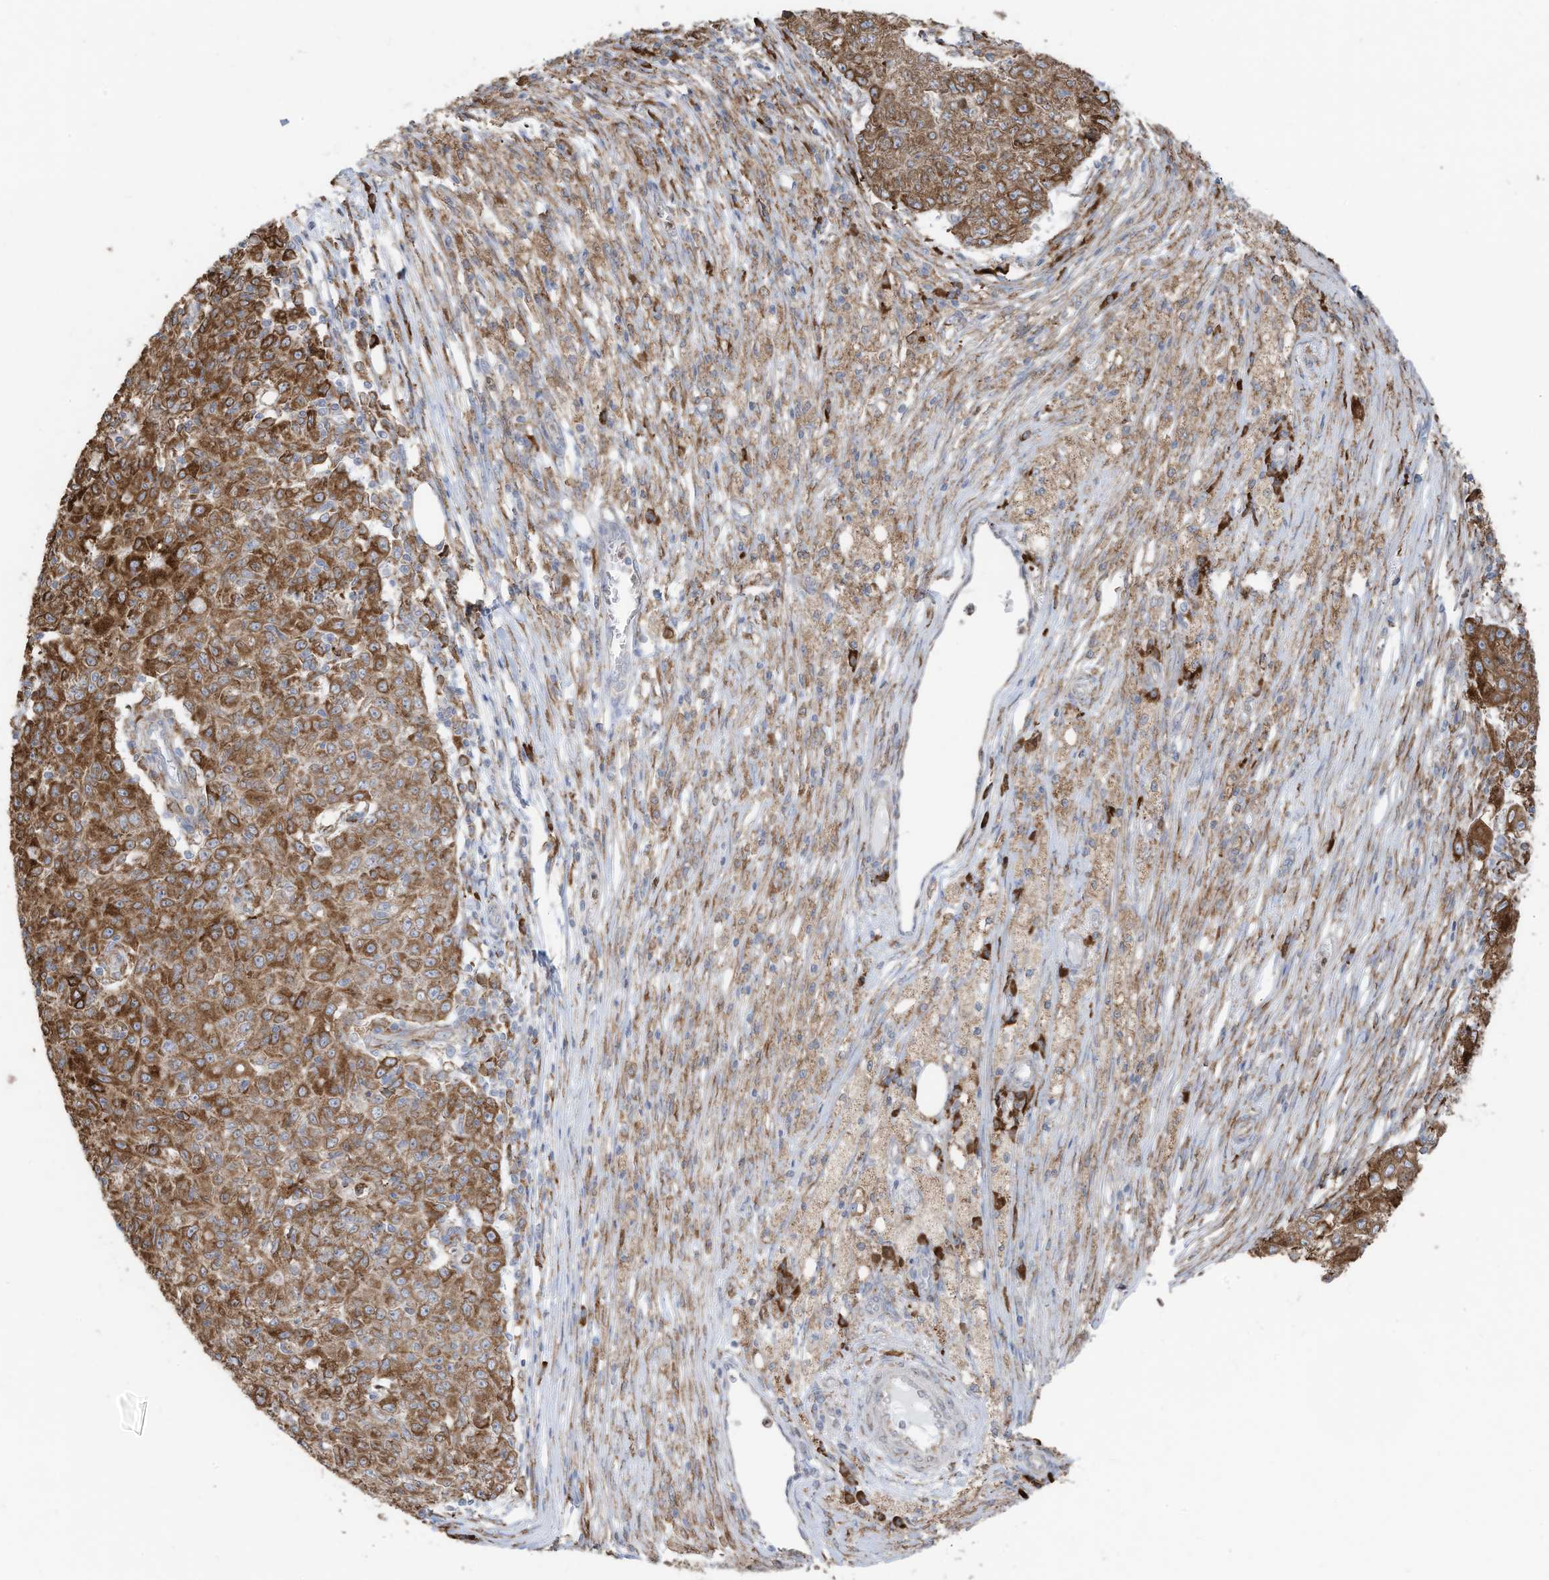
{"staining": {"intensity": "moderate", "quantity": ">75%", "location": "cytoplasmic/membranous"}, "tissue": "ovarian cancer", "cell_type": "Tumor cells", "image_type": "cancer", "snomed": [{"axis": "morphology", "description": "Carcinoma, endometroid"}, {"axis": "topography", "description": "Ovary"}], "caption": "An image showing moderate cytoplasmic/membranous expression in about >75% of tumor cells in ovarian cancer (endometroid carcinoma), as visualized by brown immunohistochemical staining.", "gene": "ZNF354C", "patient": {"sex": "female", "age": 42}}